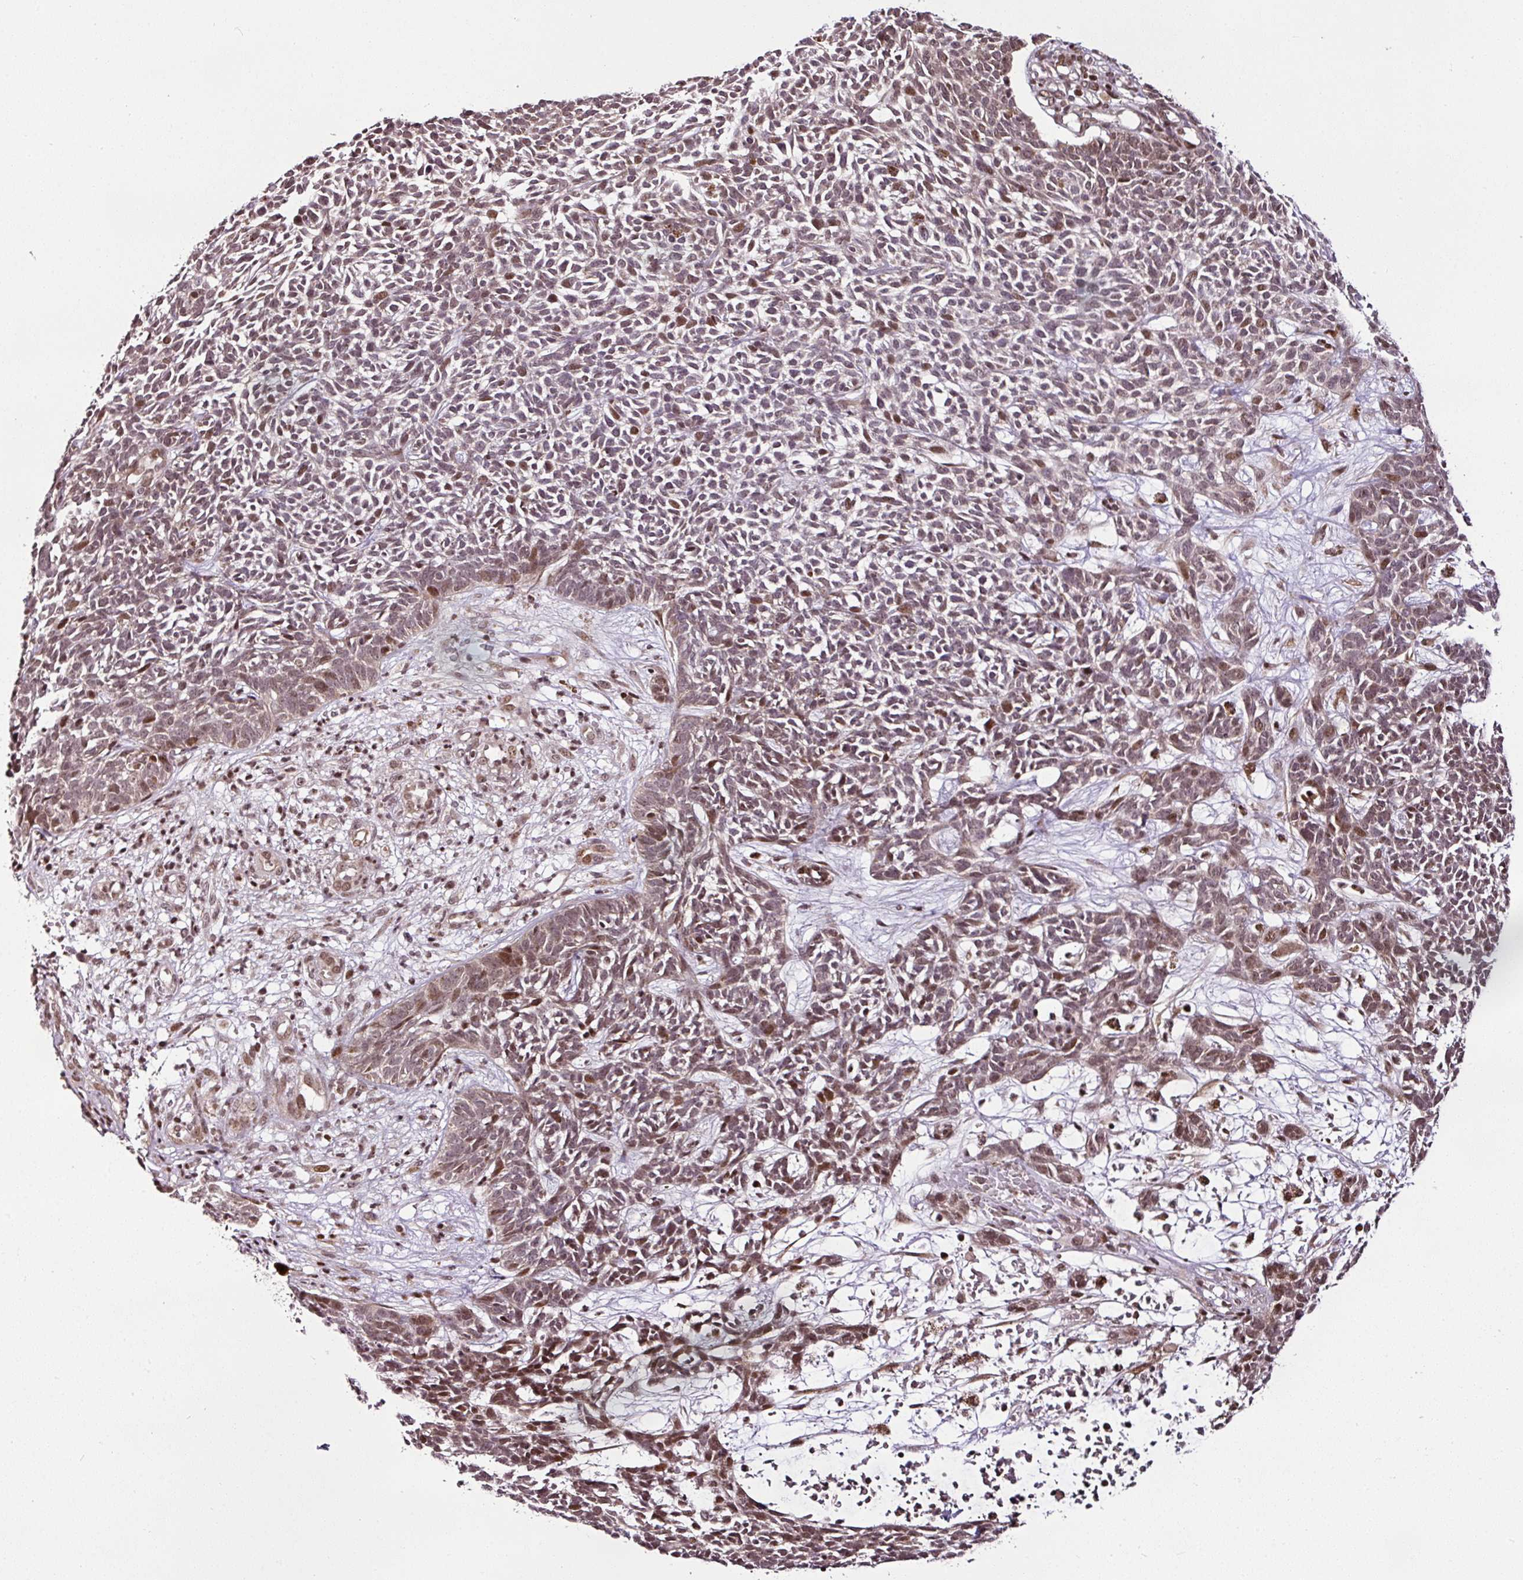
{"staining": {"intensity": "weak", "quantity": "25%-75%", "location": "nuclear"}, "tissue": "skin cancer", "cell_type": "Tumor cells", "image_type": "cancer", "snomed": [{"axis": "morphology", "description": "Basal cell carcinoma"}, {"axis": "topography", "description": "Skin"}], "caption": "This photomicrograph shows skin basal cell carcinoma stained with IHC to label a protein in brown. The nuclear of tumor cells show weak positivity for the protein. Nuclei are counter-stained blue.", "gene": "COPRS", "patient": {"sex": "female", "age": 84}}